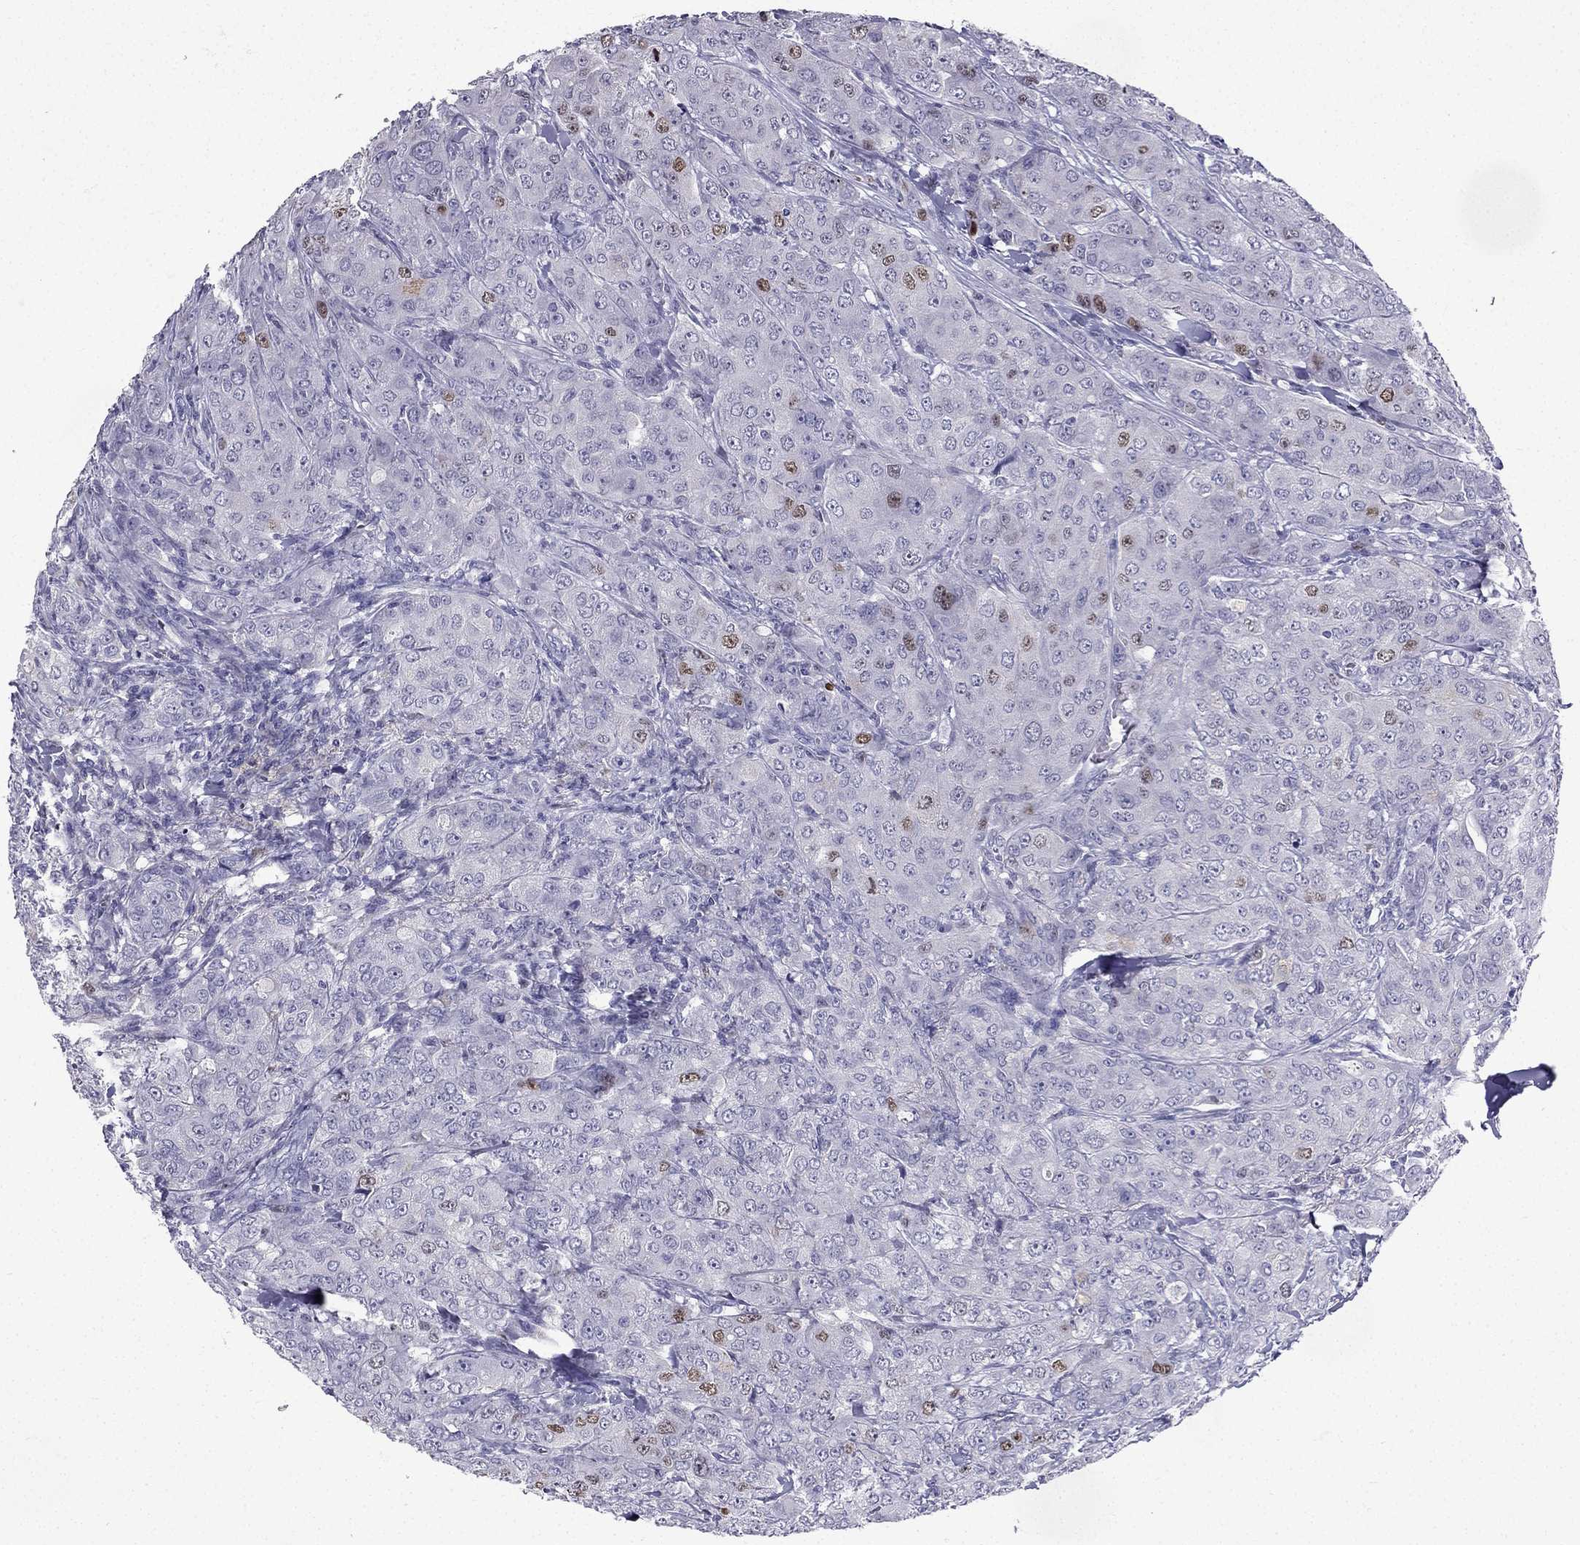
{"staining": {"intensity": "moderate", "quantity": "<25%", "location": "nuclear"}, "tissue": "breast cancer", "cell_type": "Tumor cells", "image_type": "cancer", "snomed": [{"axis": "morphology", "description": "Duct carcinoma"}, {"axis": "topography", "description": "Breast"}], "caption": "Protein positivity by immunohistochemistry demonstrates moderate nuclear positivity in approximately <25% of tumor cells in breast cancer.", "gene": "UHRF1", "patient": {"sex": "female", "age": 43}}